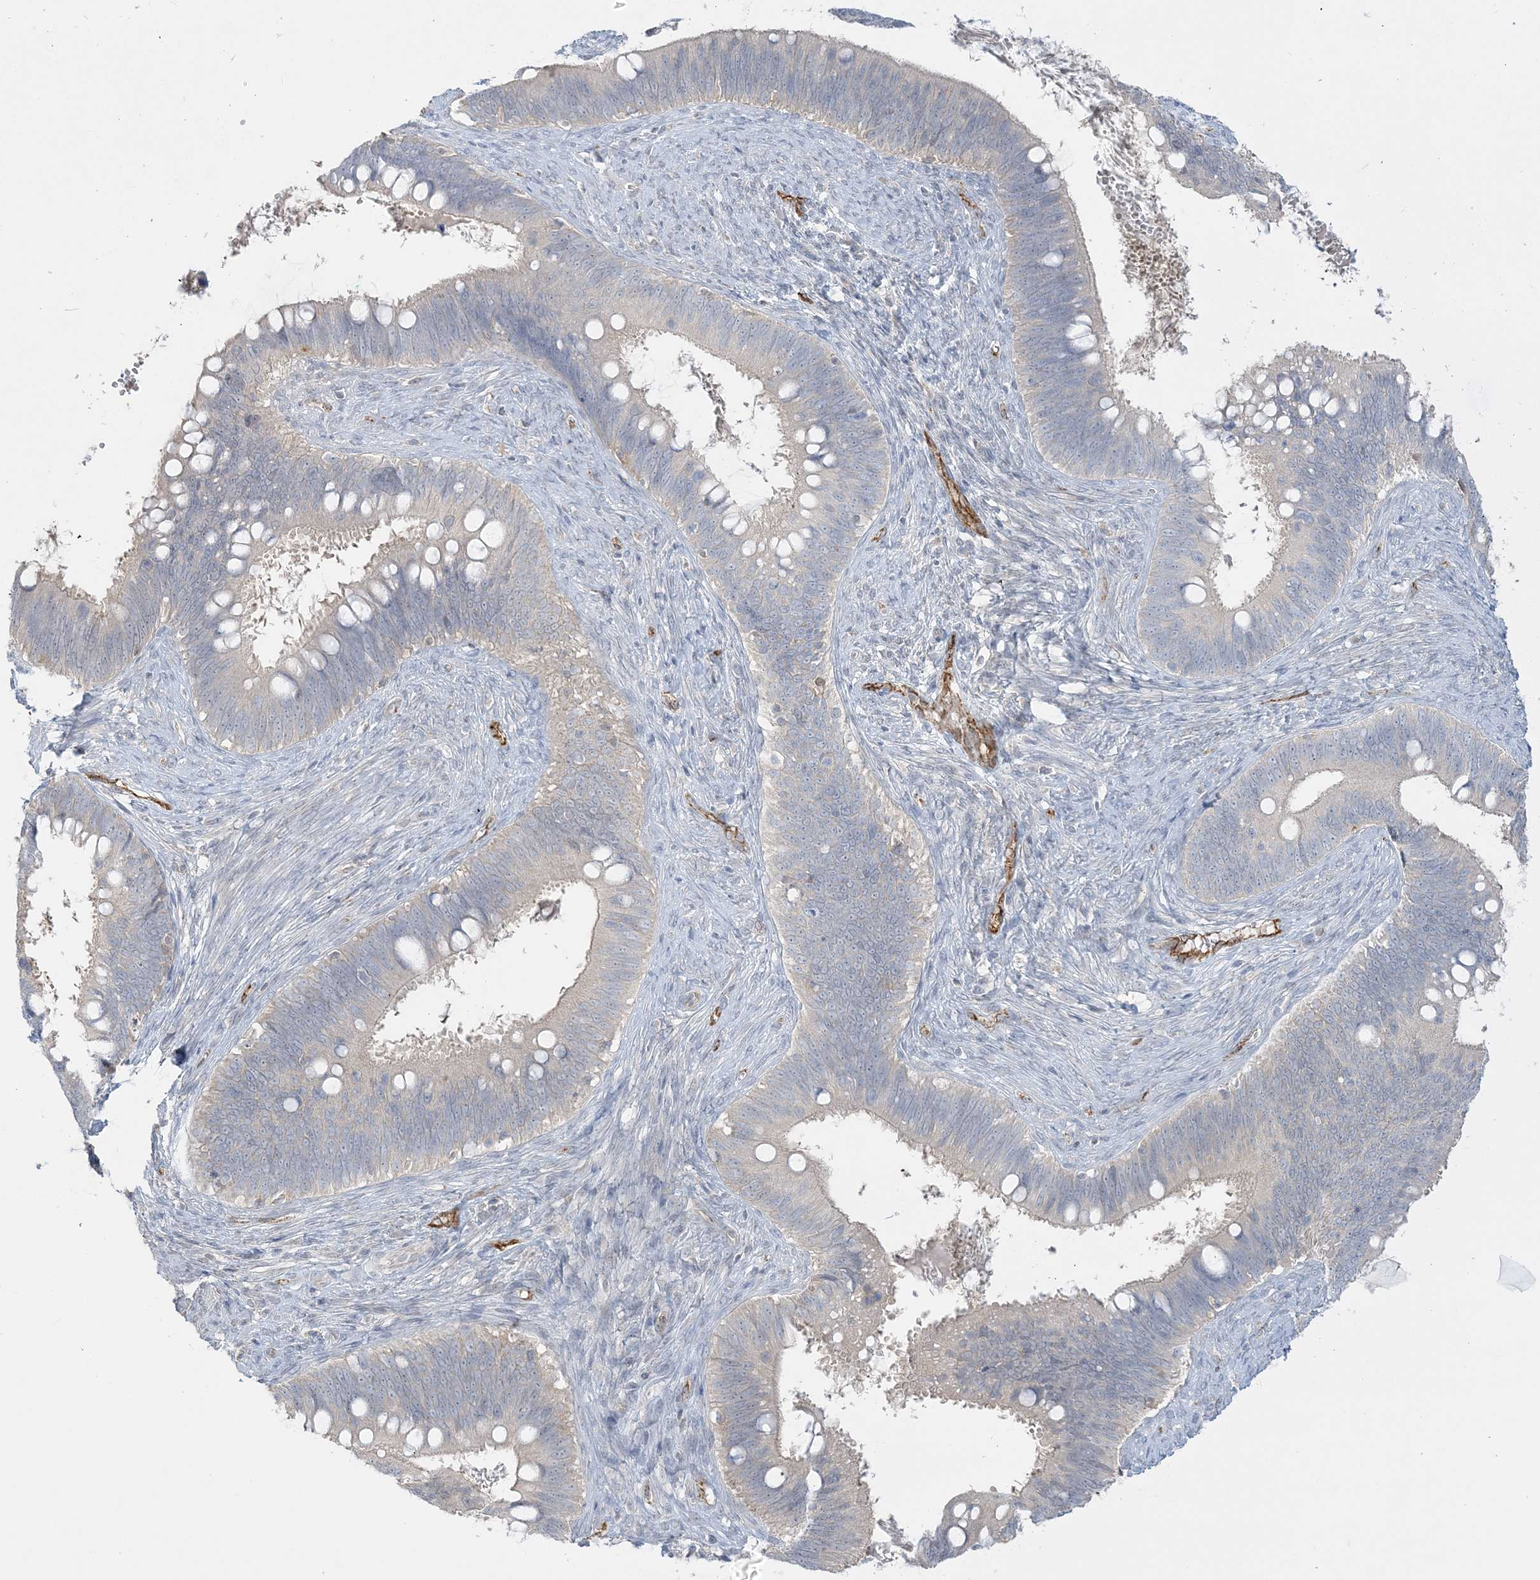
{"staining": {"intensity": "negative", "quantity": "none", "location": "none"}, "tissue": "cervical cancer", "cell_type": "Tumor cells", "image_type": "cancer", "snomed": [{"axis": "morphology", "description": "Adenocarcinoma, NOS"}, {"axis": "topography", "description": "Cervix"}], "caption": "Human cervical cancer stained for a protein using IHC reveals no expression in tumor cells.", "gene": "INPP1", "patient": {"sex": "female", "age": 42}}